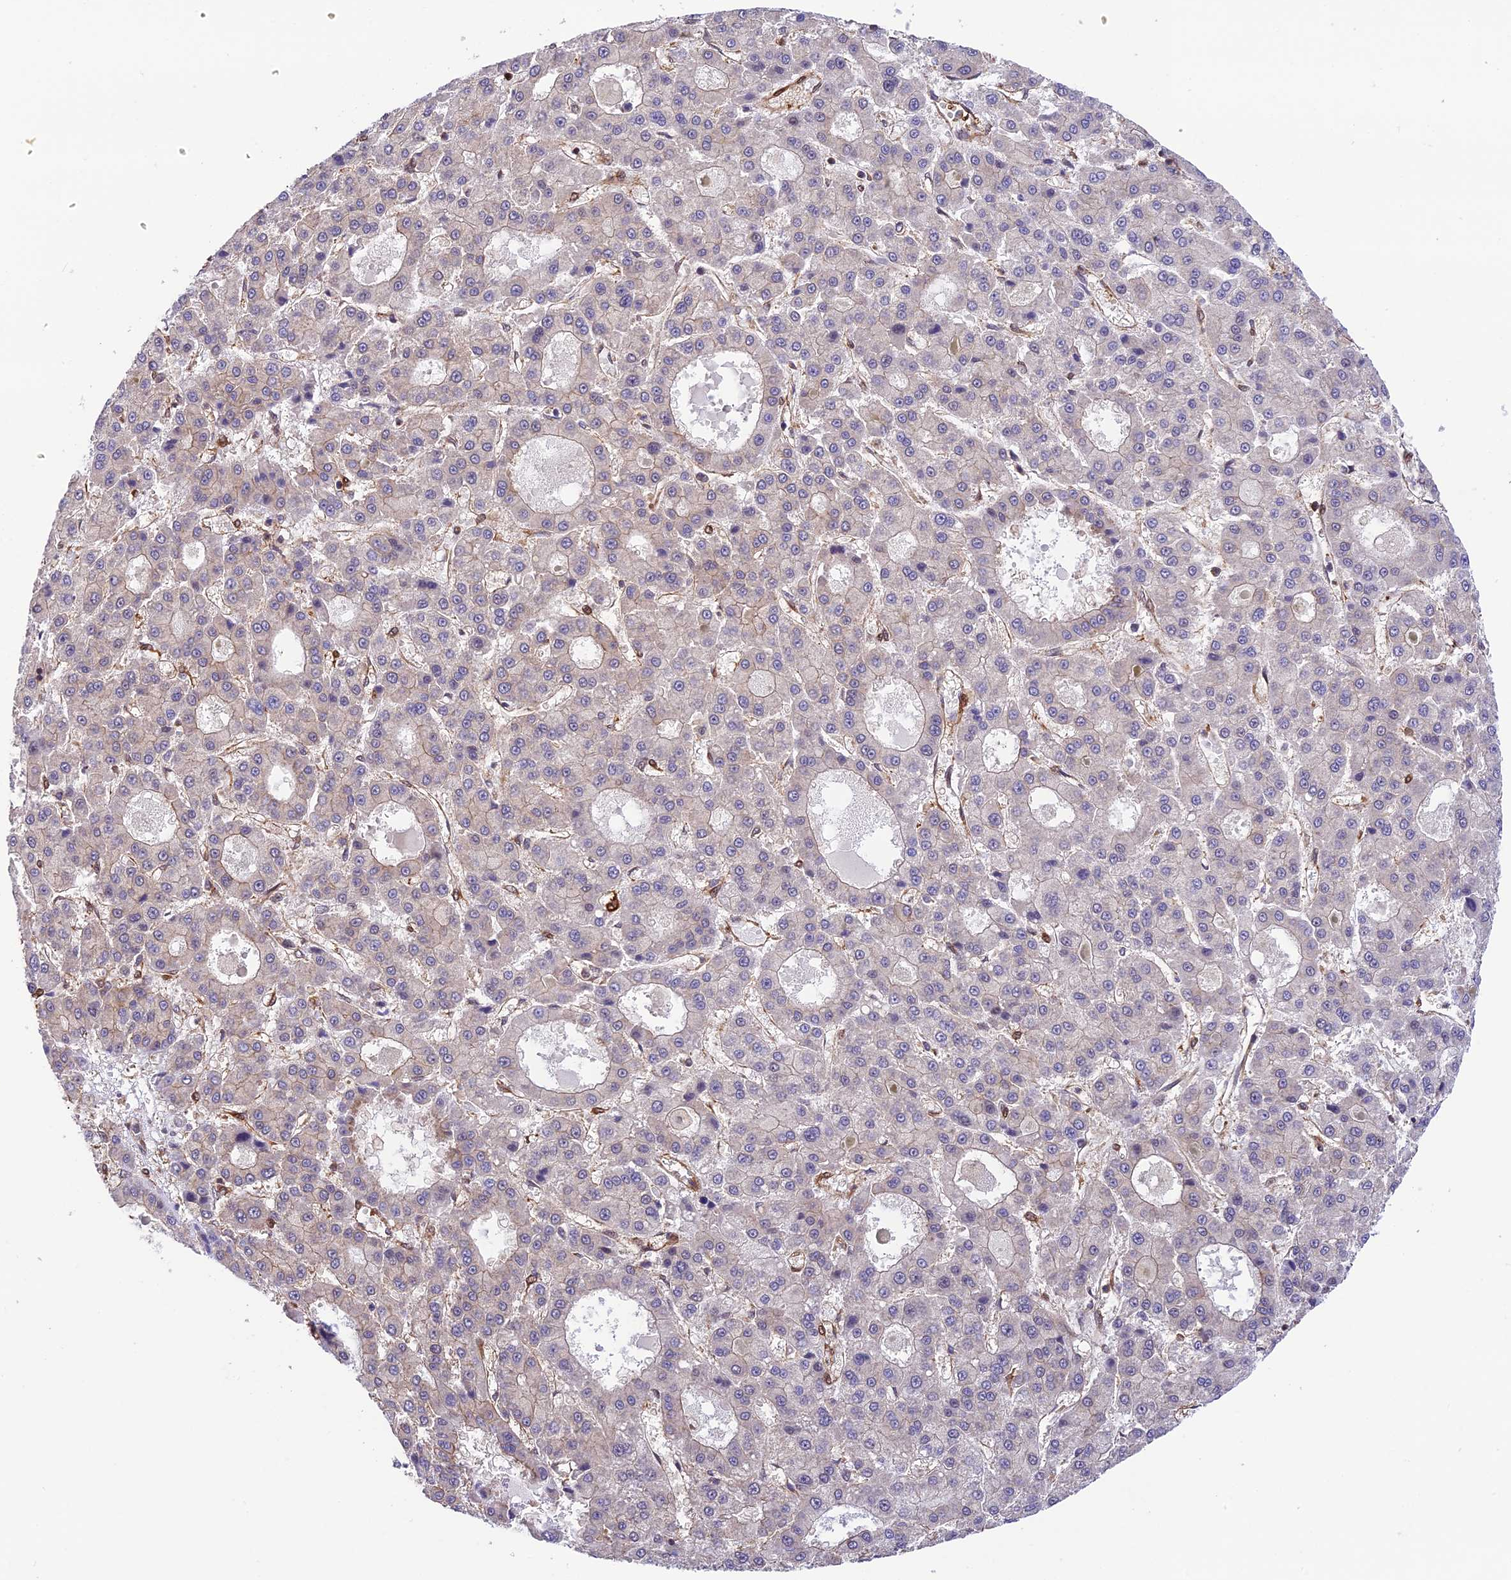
{"staining": {"intensity": "moderate", "quantity": "<25%", "location": "cytoplasmic/membranous"}, "tissue": "liver cancer", "cell_type": "Tumor cells", "image_type": "cancer", "snomed": [{"axis": "morphology", "description": "Carcinoma, Hepatocellular, NOS"}, {"axis": "topography", "description": "Liver"}], "caption": "Immunohistochemistry (IHC) of liver hepatocellular carcinoma displays low levels of moderate cytoplasmic/membranous expression in about <25% of tumor cells.", "gene": "EVI5L", "patient": {"sex": "male", "age": 70}}